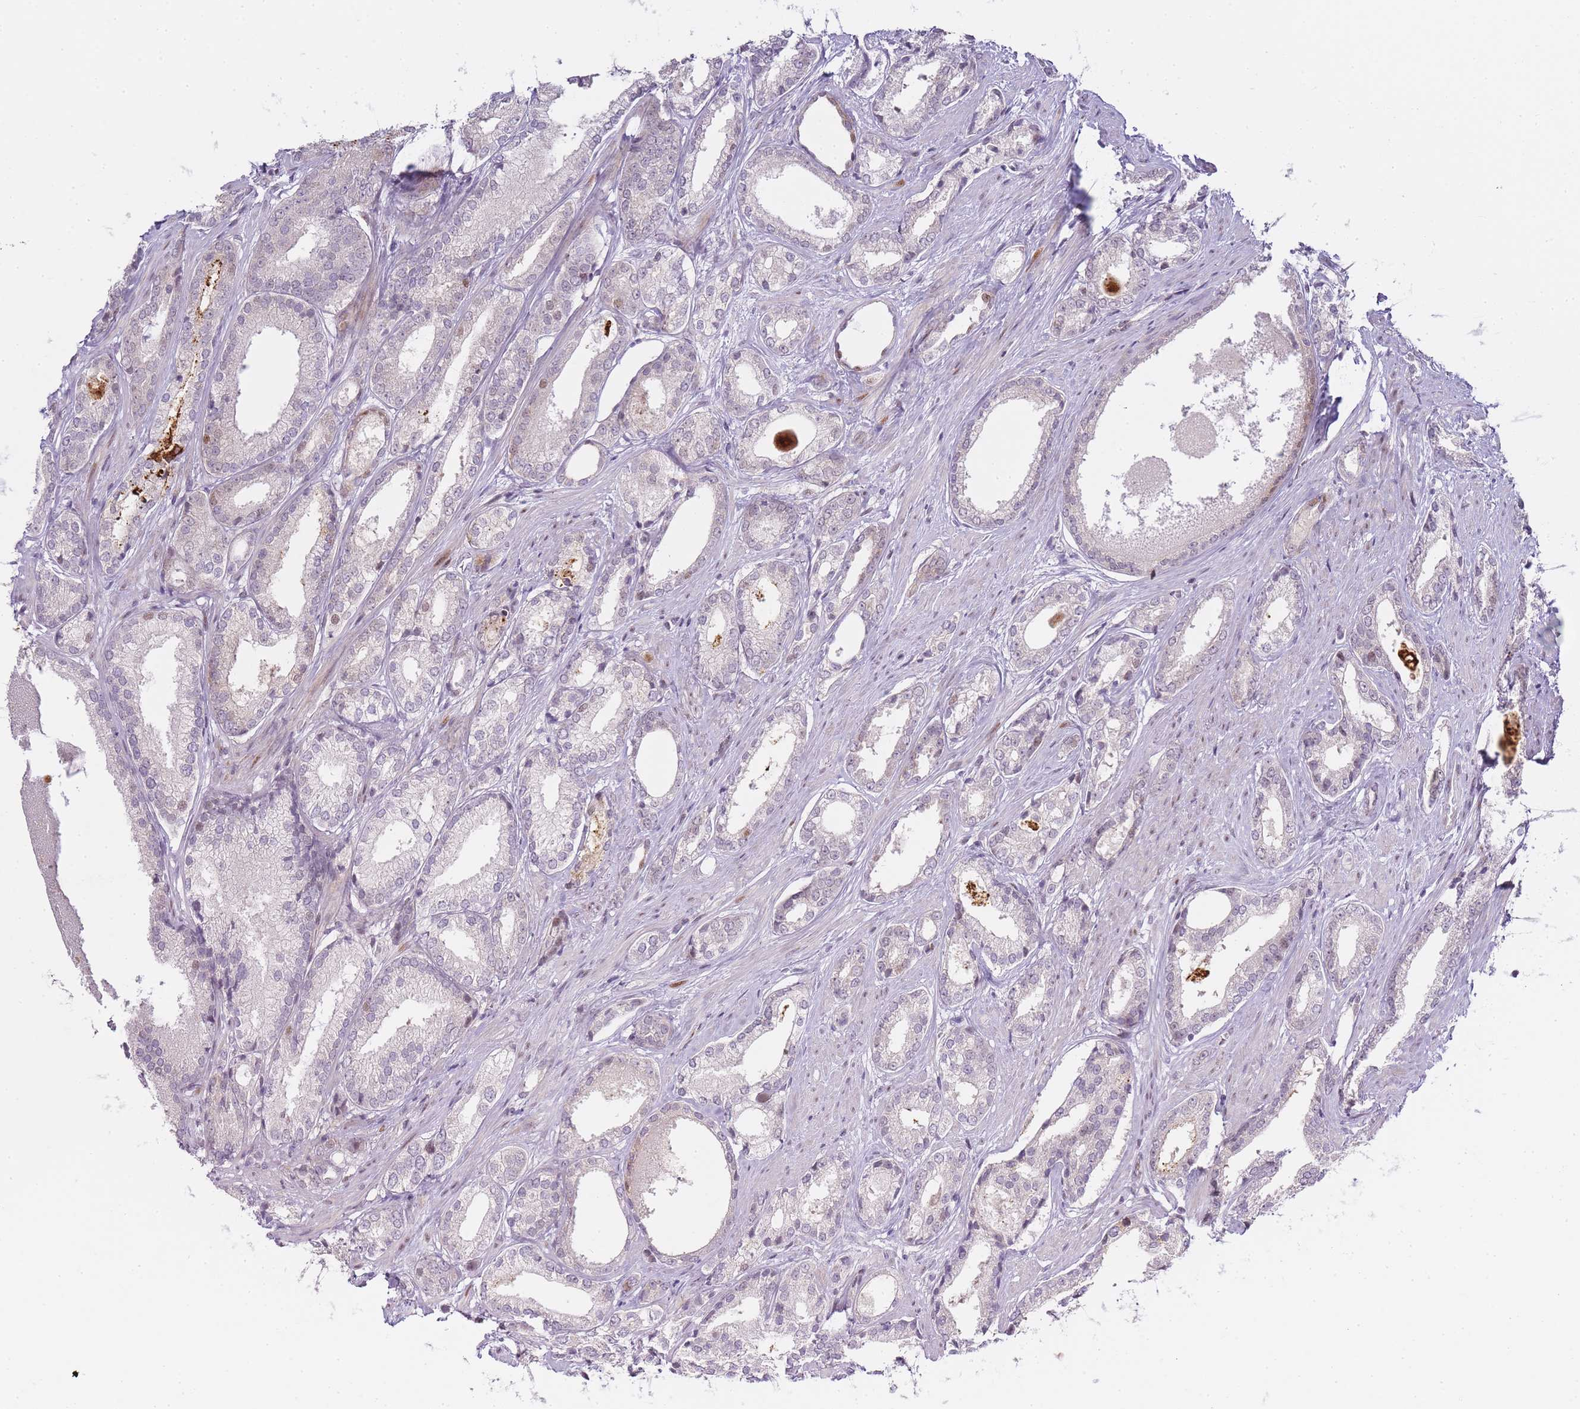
{"staining": {"intensity": "negative", "quantity": "none", "location": "none"}, "tissue": "prostate cancer", "cell_type": "Tumor cells", "image_type": "cancer", "snomed": [{"axis": "morphology", "description": "Adenocarcinoma, Low grade"}, {"axis": "topography", "description": "Prostate"}], "caption": "This is an immunohistochemistry photomicrograph of human prostate adenocarcinoma (low-grade). There is no positivity in tumor cells.", "gene": "OGG1", "patient": {"sex": "male", "age": 68}}